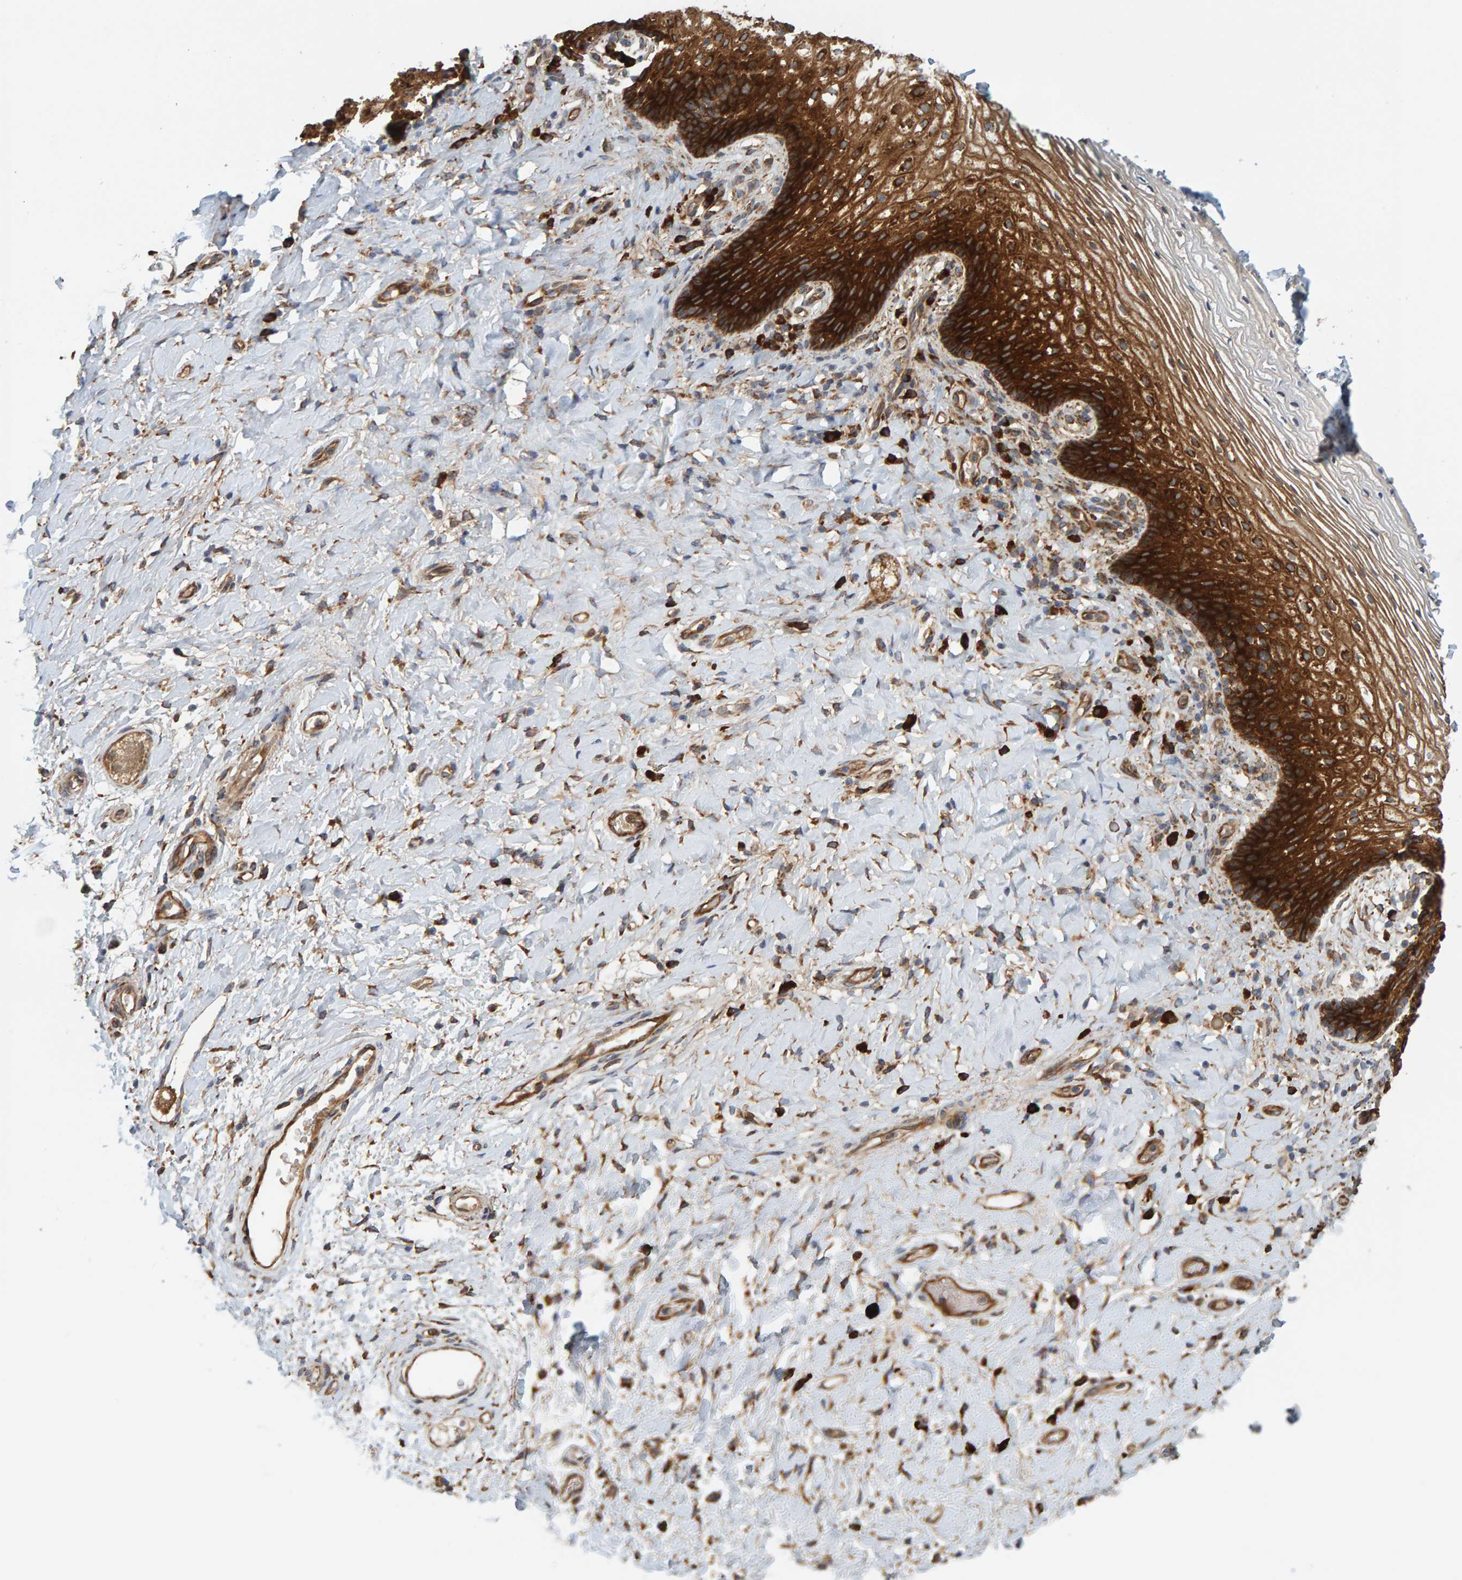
{"staining": {"intensity": "strong", "quantity": ">75%", "location": "cytoplasmic/membranous"}, "tissue": "vagina", "cell_type": "Squamous epithelial cells", "image_type": "normal", "snomed": [{"axis": "morphology", "description": "Normal tissue, NOS"}, {"axis": "topography", "description": "Vagina"}], "caption": "The image demonstrates staining of benign vagina, revealing strong cytoplasmic/membranous protein positivity (brown color) within squamous epithelial cells.", "gene": "BAIAP2", "patient": {"sex": "female", "age": 60}}